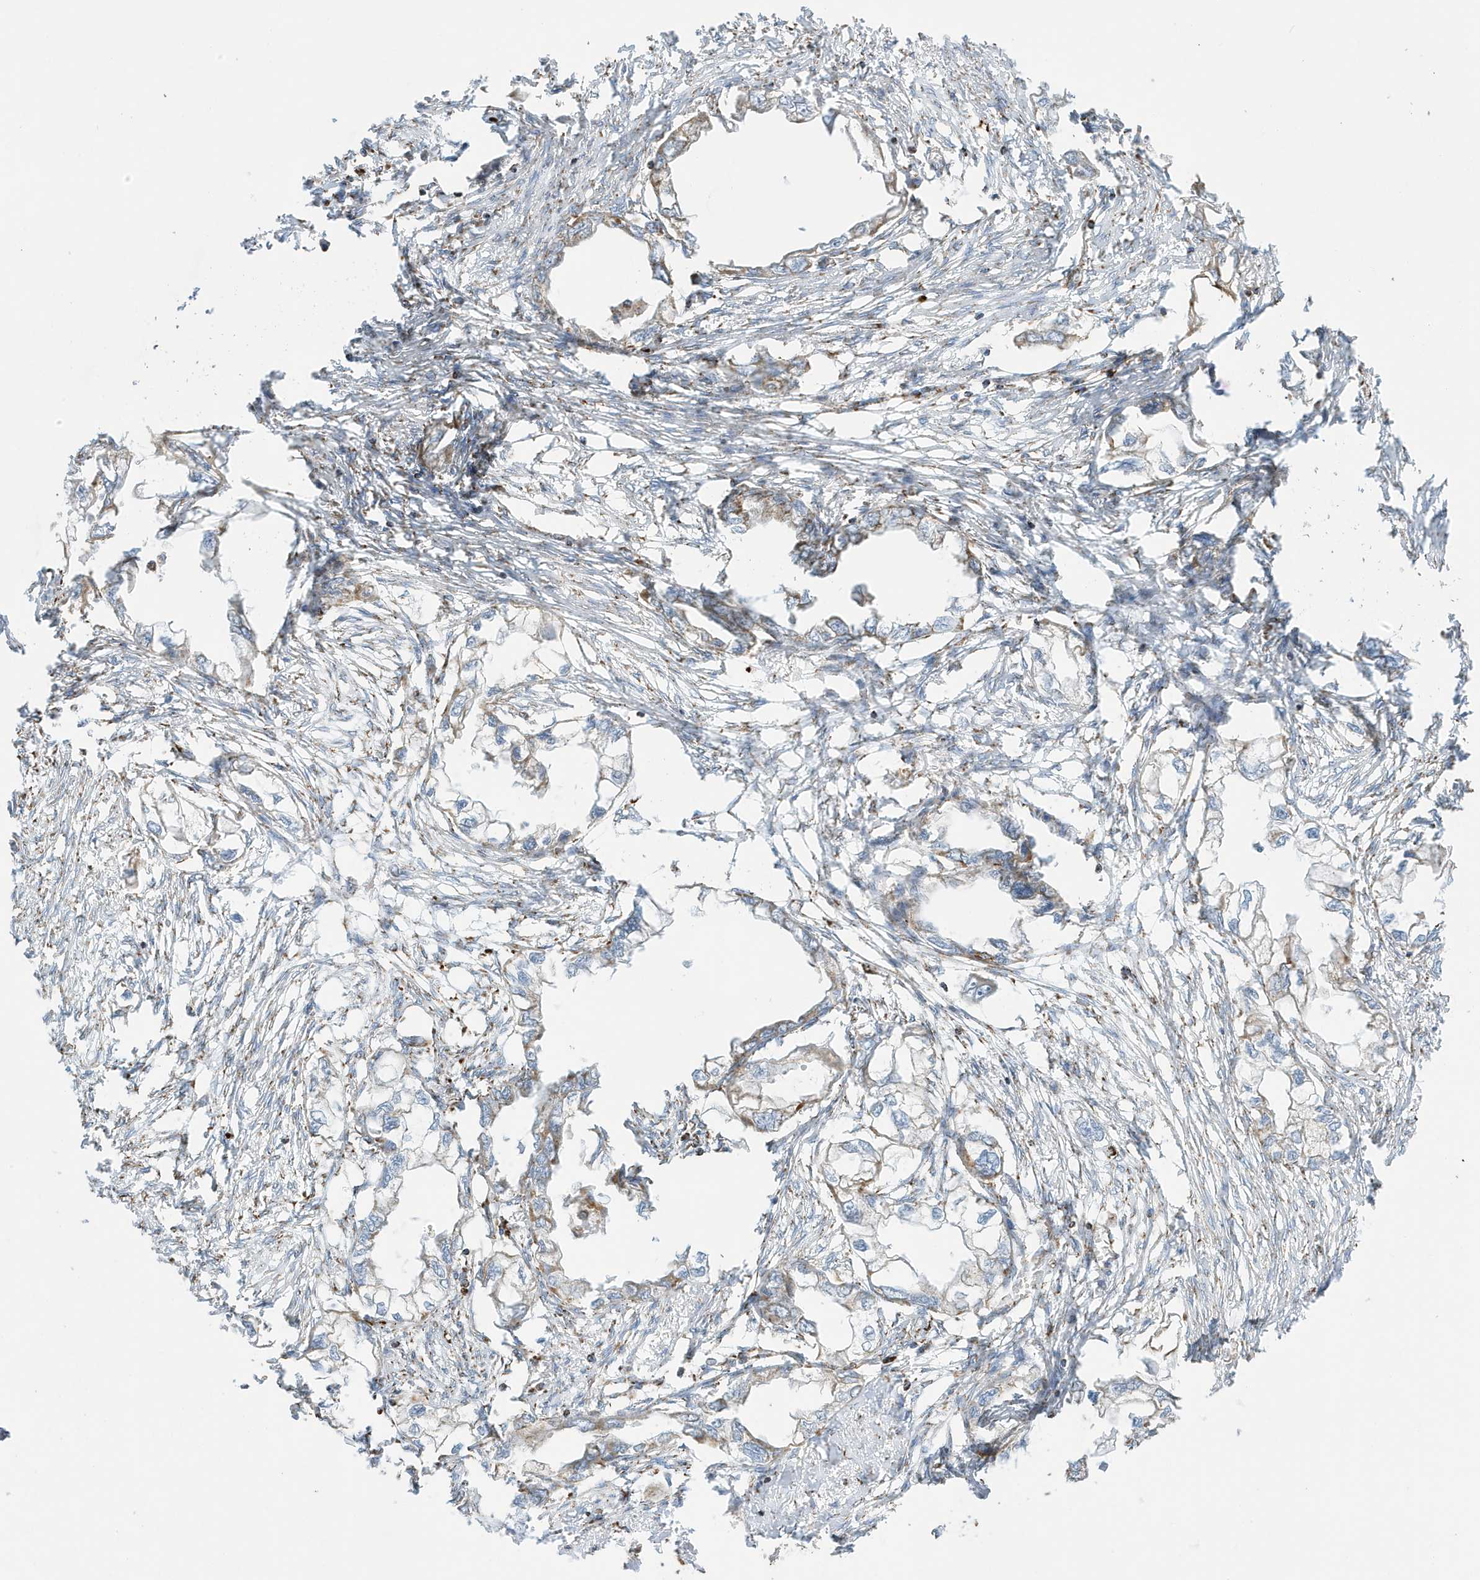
{"staining": {"intensity": "weak", "quantity": "<25%", "location": "cytoplasmic/membranous"}, "tissue": "endometrial cancer", "cell_type": "Tumor cells", "image_type": "cancer", "snomed": [{"axis": "morphology", "description": "Adenocarcinoma, NOS"}, {"axis": "morphology", "description": "Adenocarcinoma, metastatic, NOS"}, {"axis": "topography", "description": "Adipose tissue"}, {"axis": "topography", "description": "Endometrium"}], "caption": "Tumor cells show no significant protein staining in metastatic adenocarcinoma (endometrial). (Brightfield microscopy of DAB immunohistochemistry (IHC) at high magnification).", "gene": "ATP5ME", "patient": {"sex": "female", "age": 67}}